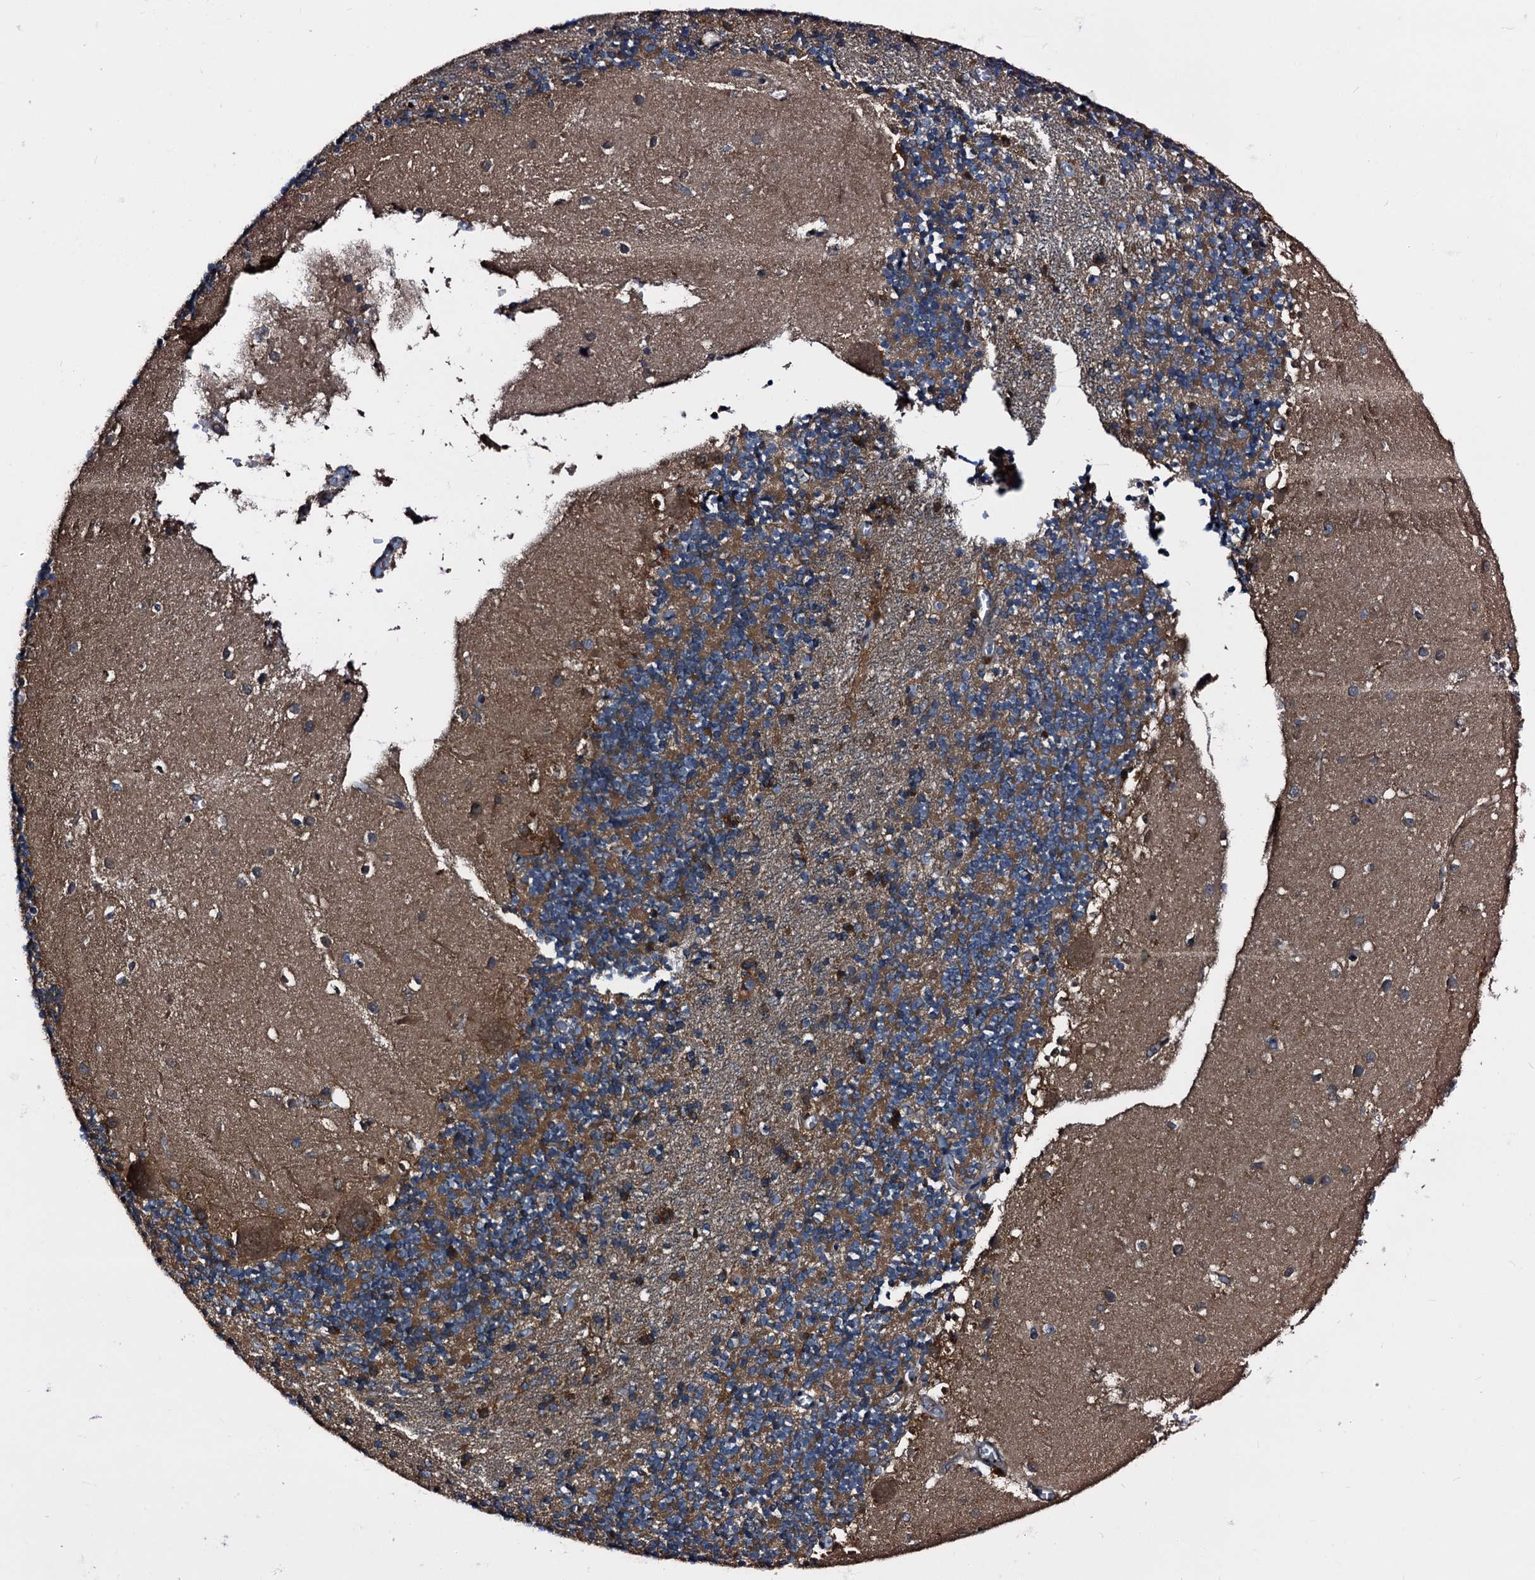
{"staining": {"intensity": "moderate", "quantity": ">75%", "location": "cytoplasmic/membranous"}, "tissue": "cerebellum", "cell_type": "Cells in granular layer", "image_type": "normal", "snomed": [{"axis": "morphology", "description": "Normal tissue, NOS"}, {"axis": "topography", "description": "Cerebellum"}], "caption": "High-magnification brightfield microscopy of normal cerebellum stained with DAB (3,3'-diaminobenzidine) (brown) and counterstained with hematoxylin (blue). cells in granular layer exhibit moderate cytoplasmic/membranous staining is appreciated in approximately>75% of cells. The staining is performed using DAB brown chromogen to label protein expression. The nuclei are counter-stained blue using hematoxylin.", "gene": "PEX5", "patient": {"sex": "male", "age": 54}}